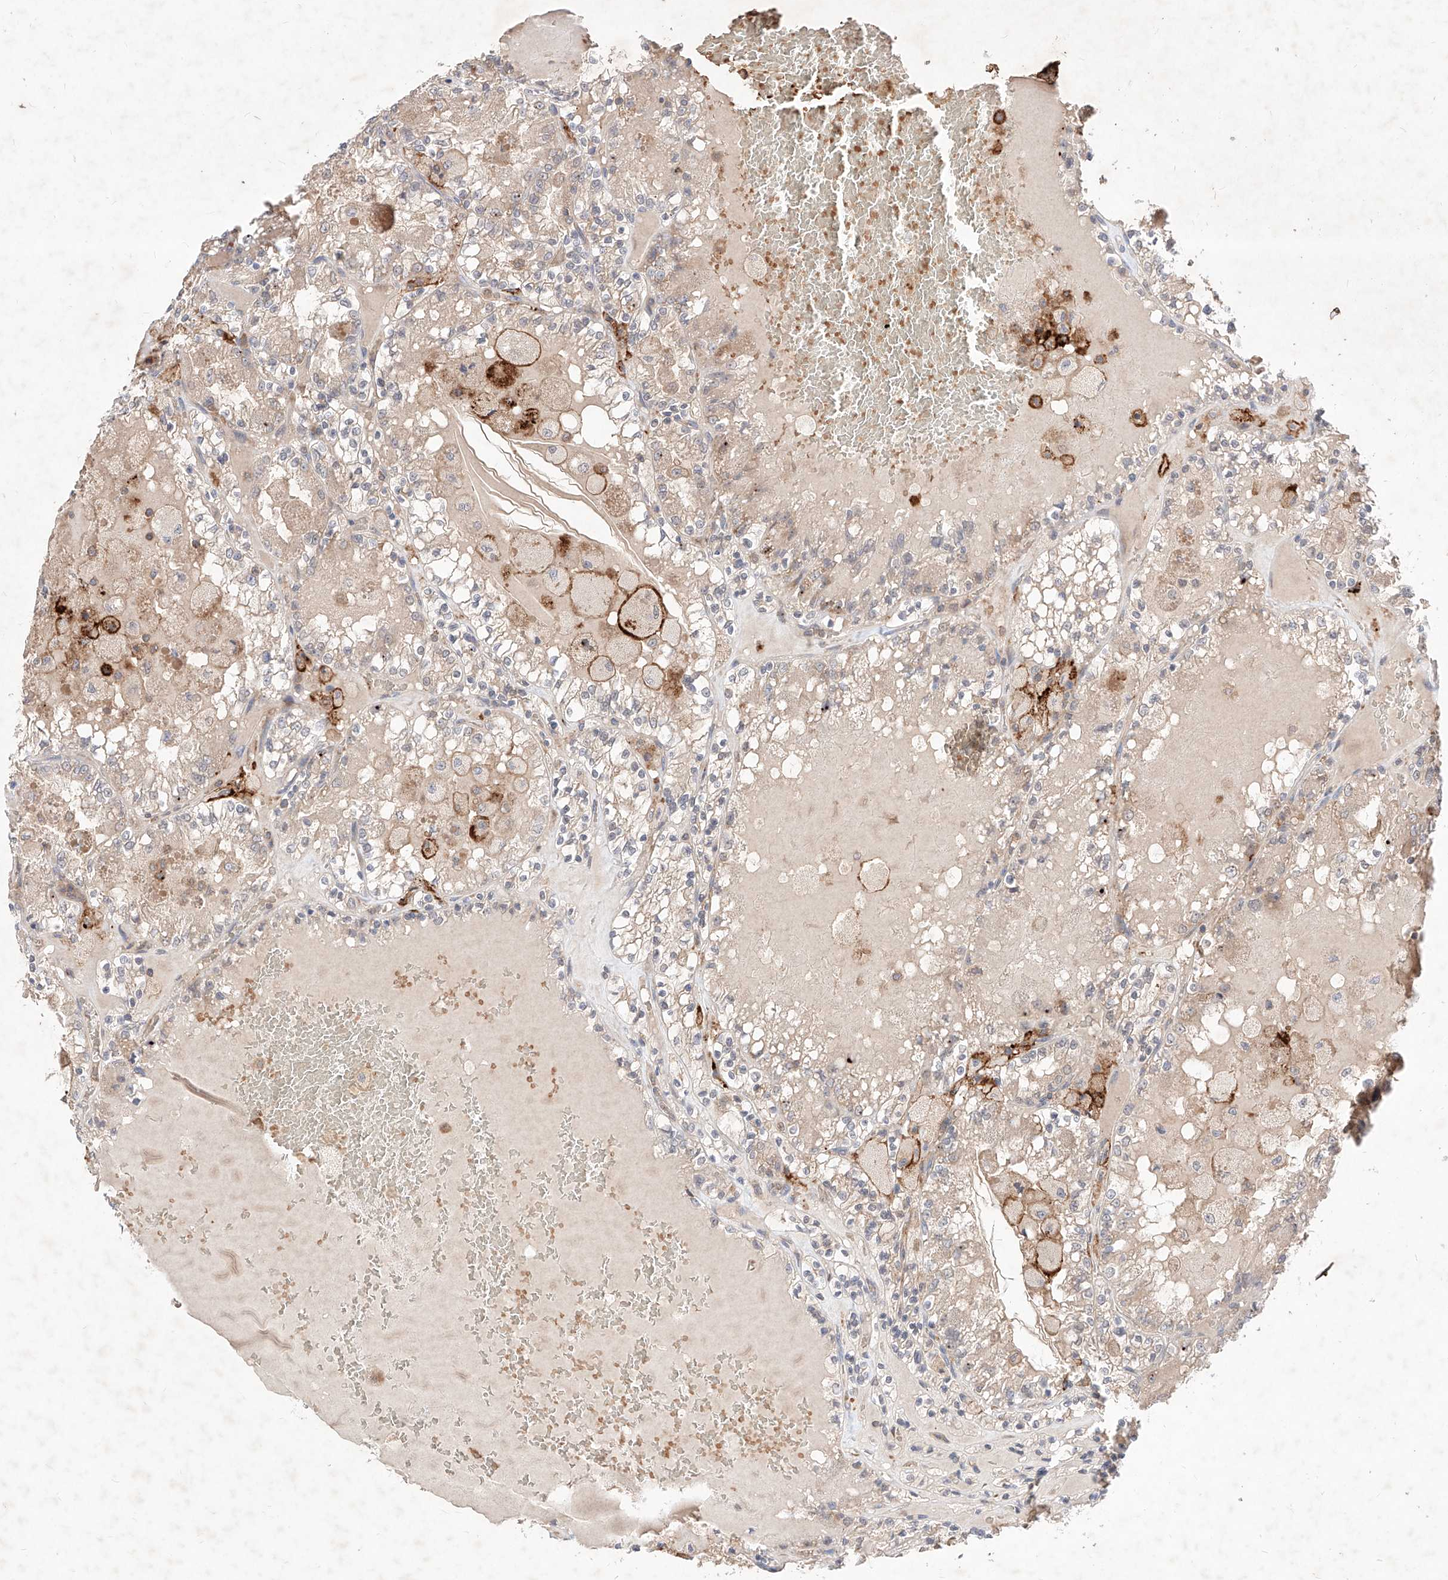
{"staining": {"intensity": "negative", "quantity": "none", "location": "none"}, "tissue": "renal cancer", "cell_type": "Tumor cells", "image_type": "cancer", "snomed": [{"axis": "morphology", "description": "Adenocarcinoma, NOS"}, {"axis": "topography", "description": "Kidney"}], "caption": "This is an IHC image of human renal cancer (adenocarcinoma). There is no expression in tumor cells.", "gene": "TSNAX", "patient": {"sex": "female", "age": 56}}